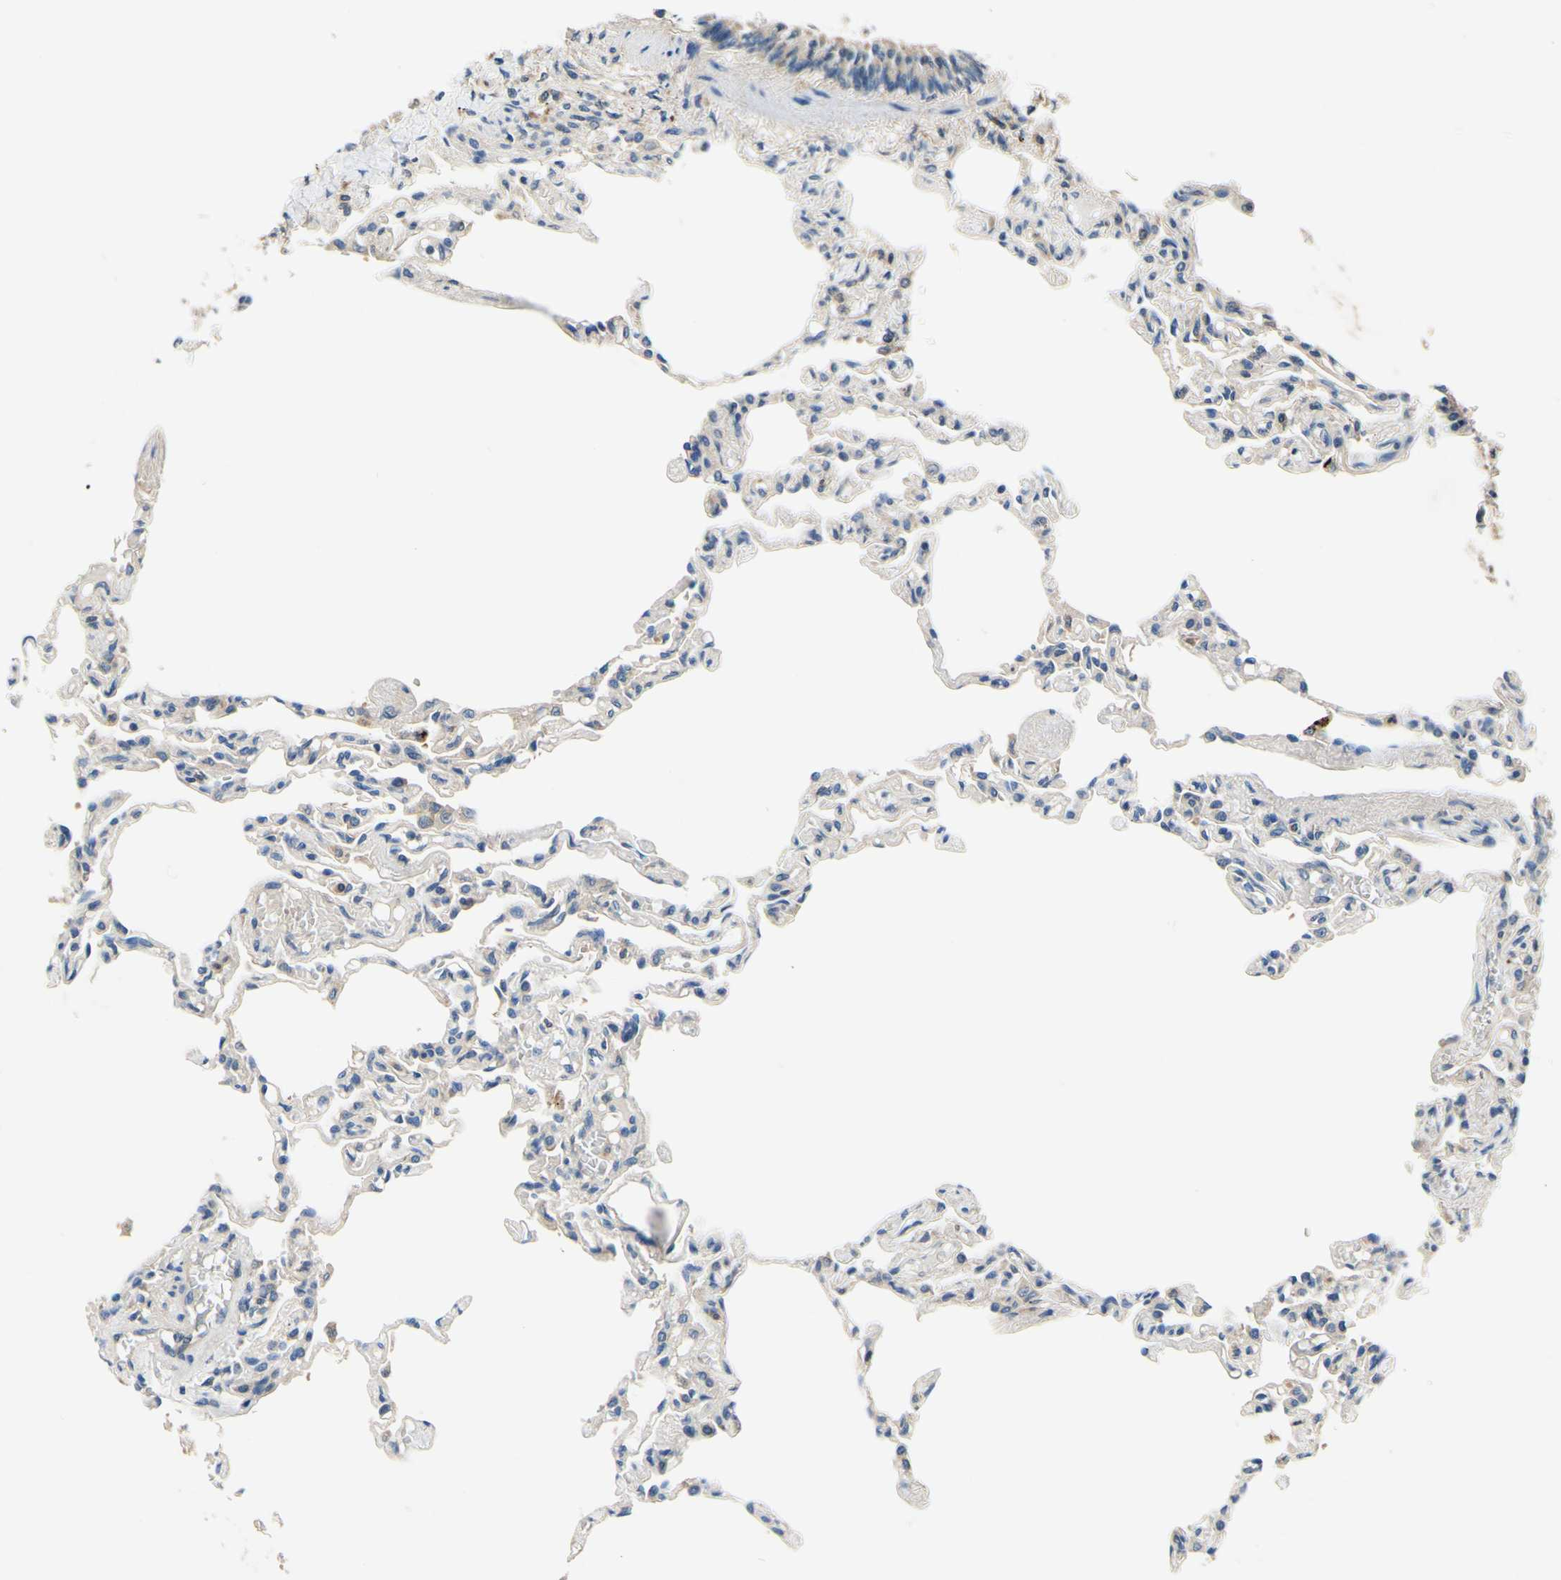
{"staining": {"intensity": "negative", "quantity": "none", "location": "none"}, "tissue": "lung", "cell_type": "Alveolar cells", "image_type": "normal", "snomed": [{"axis": "morphology", "description": "Normal tissue, NOS"}, {"axis": "topography", "description": "Lung"}], "caption": "This is an immunohistochemistry (IHC) histopathology image of normal lung. There is no staining in alveolar cells.", "gene": "PLA2G4A", "patient": {"sex": "male", "age": 21}}